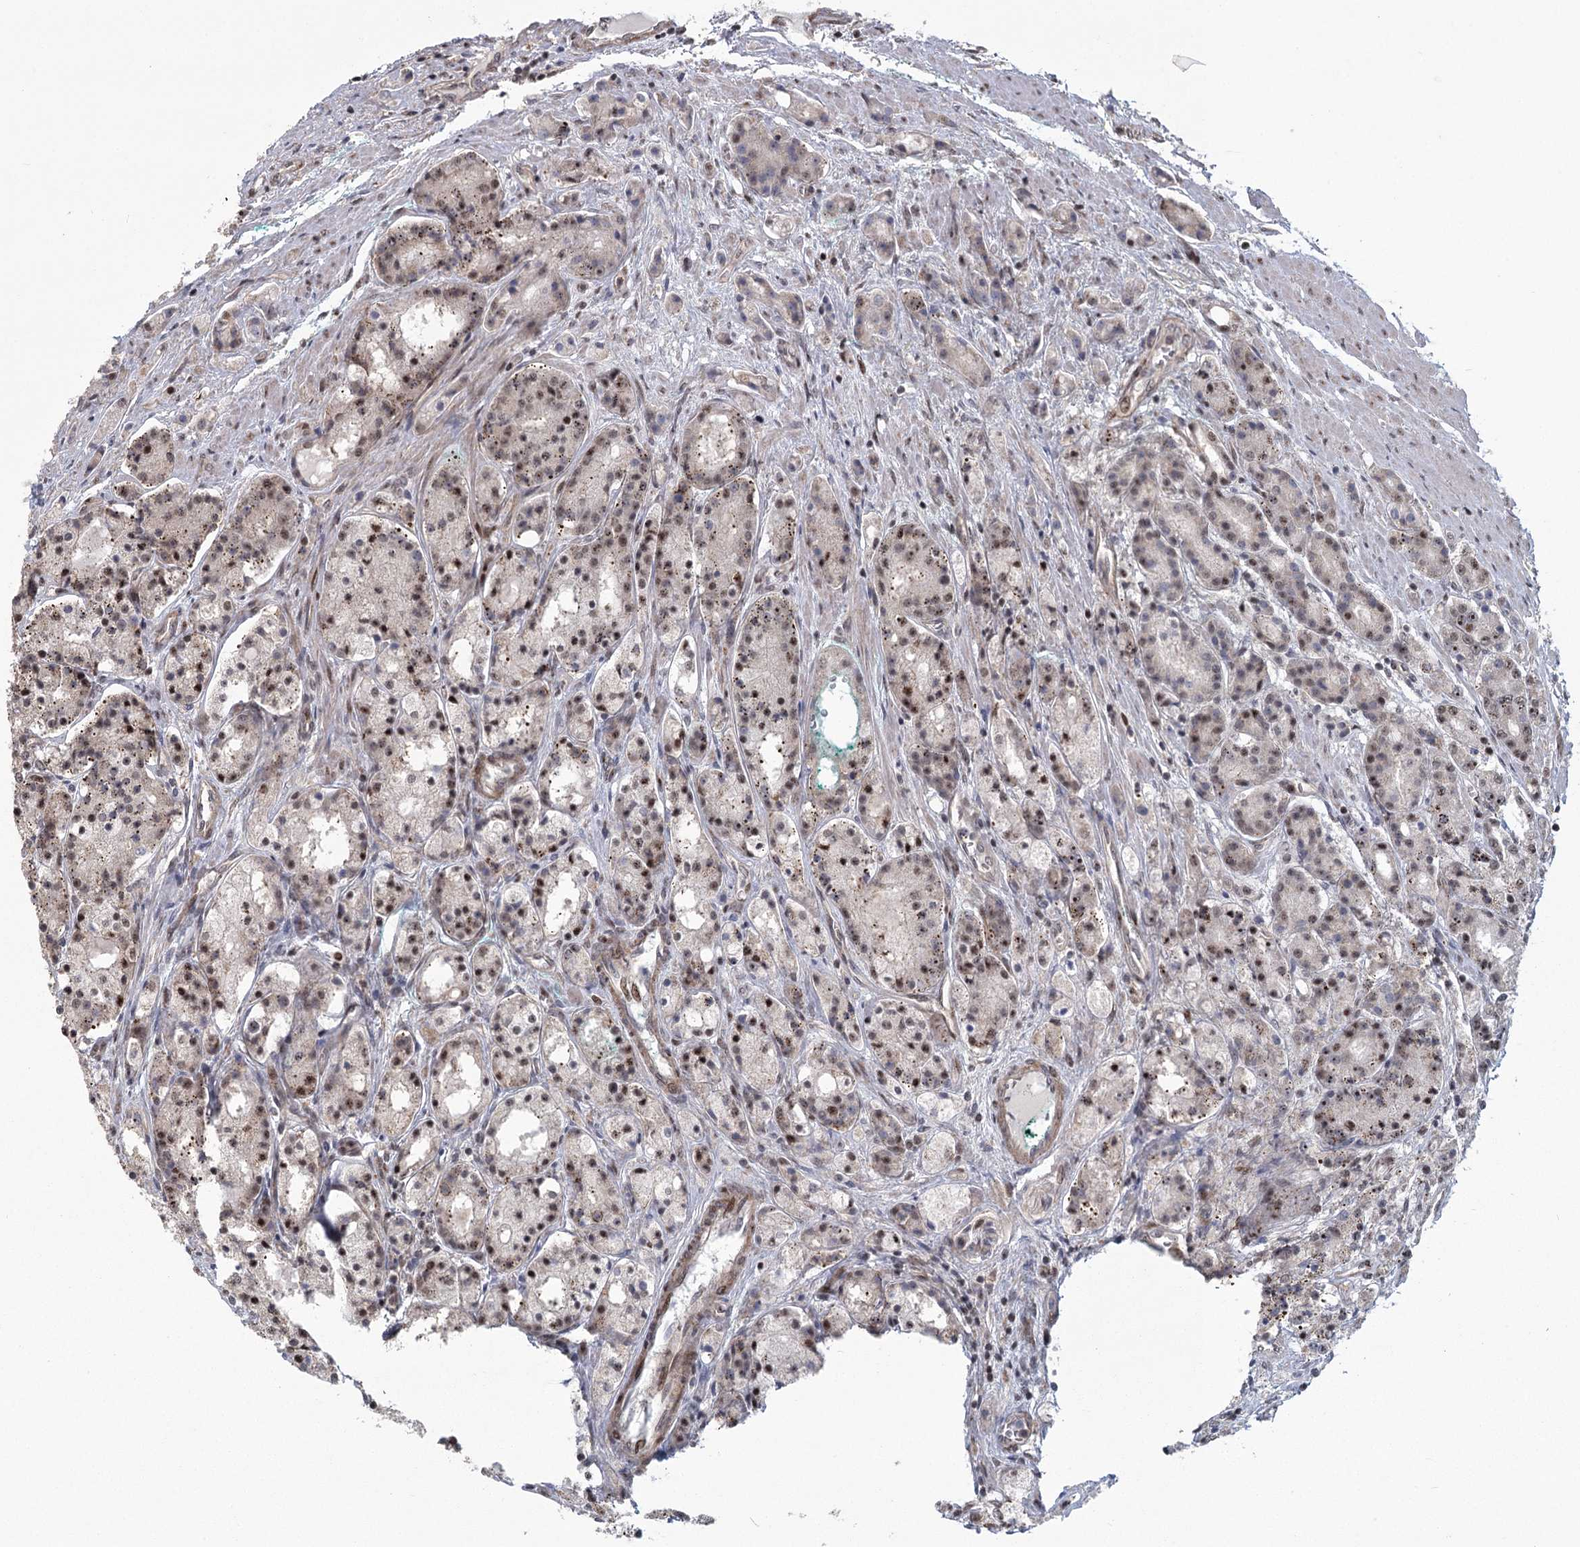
{"staining": {"intensity": "weak", "quantity": ">75%", "location": "nuclear"}, "tissue": "prostate cancer", "cell_type": "Tumor cells", "image_type": "cancer", "snomed": [{"axis": "morphology", "description": "Adenocarcinoma, High grade"}, {"axis": "topography", "description": "Prostate"}], "caption": "High-grade adenocarcinoma (prostate) was stained to show a protein in brown. There is low levels of weak nuclear staining in approximately >75% of tumor cells.", "gene": "PARM1", "patient": {"sex": "male", "age": 60}}